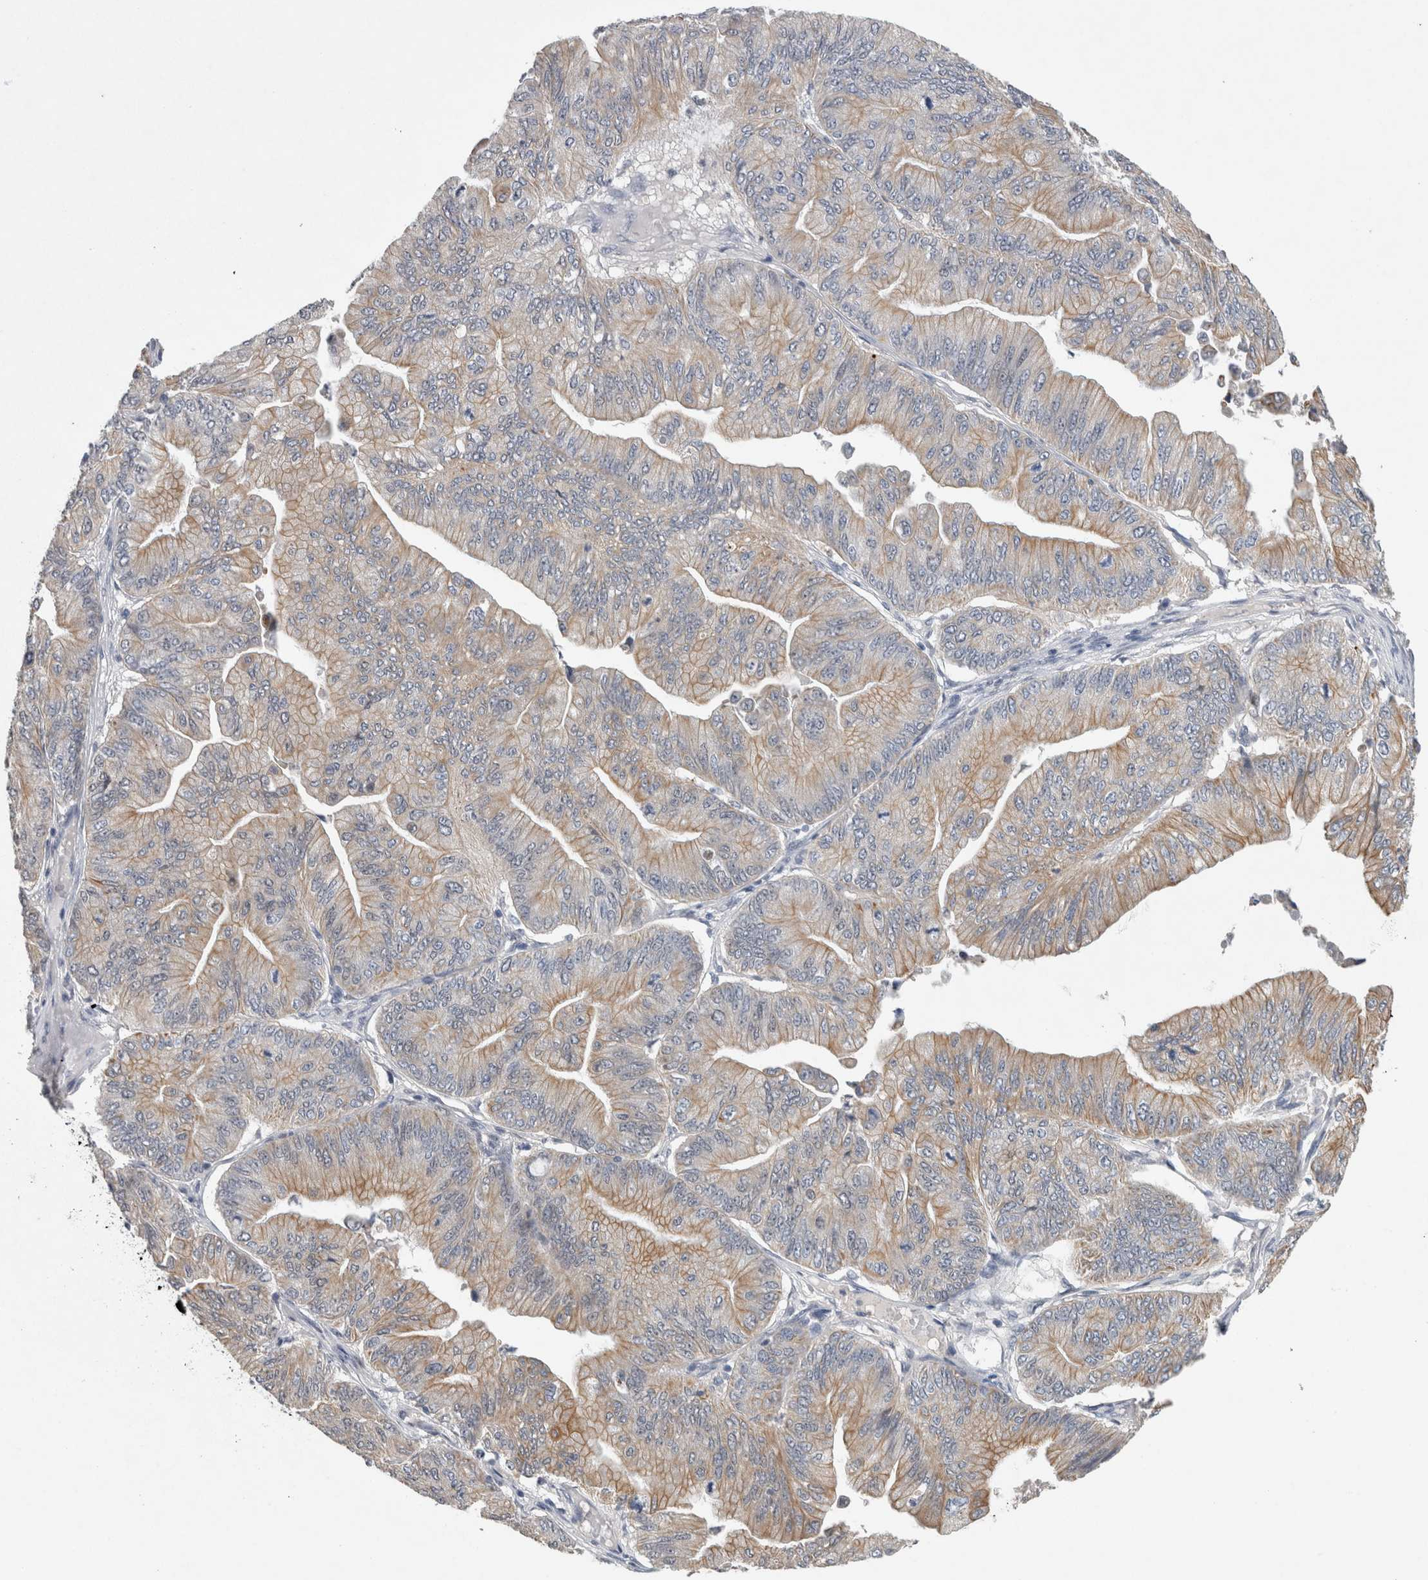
{"staining": {"intensity": "moderate", "quantity": "25%-75%", "location": "cytoplasmic/membranous"}, "tissue": "ovarian cancer", "cell_type": "Tumor cells", "image_type": "cancer", "snomed": [{"axis": "morphology", "description": "Cystadenocarcinoma, mucinous, NOS"}, {"axis": "topography", "description": "Ovary"}], "caption": "Ovarian cancer (mucinous cystadenocarcinoma) was stained to show a protein in brown. There is medium levels of moderate cytoplasmic/membranous expression in approximately 25%-75% of tumor cells.", "gene": "HEXD", "patient": {"sex": "female", "age": 61}}